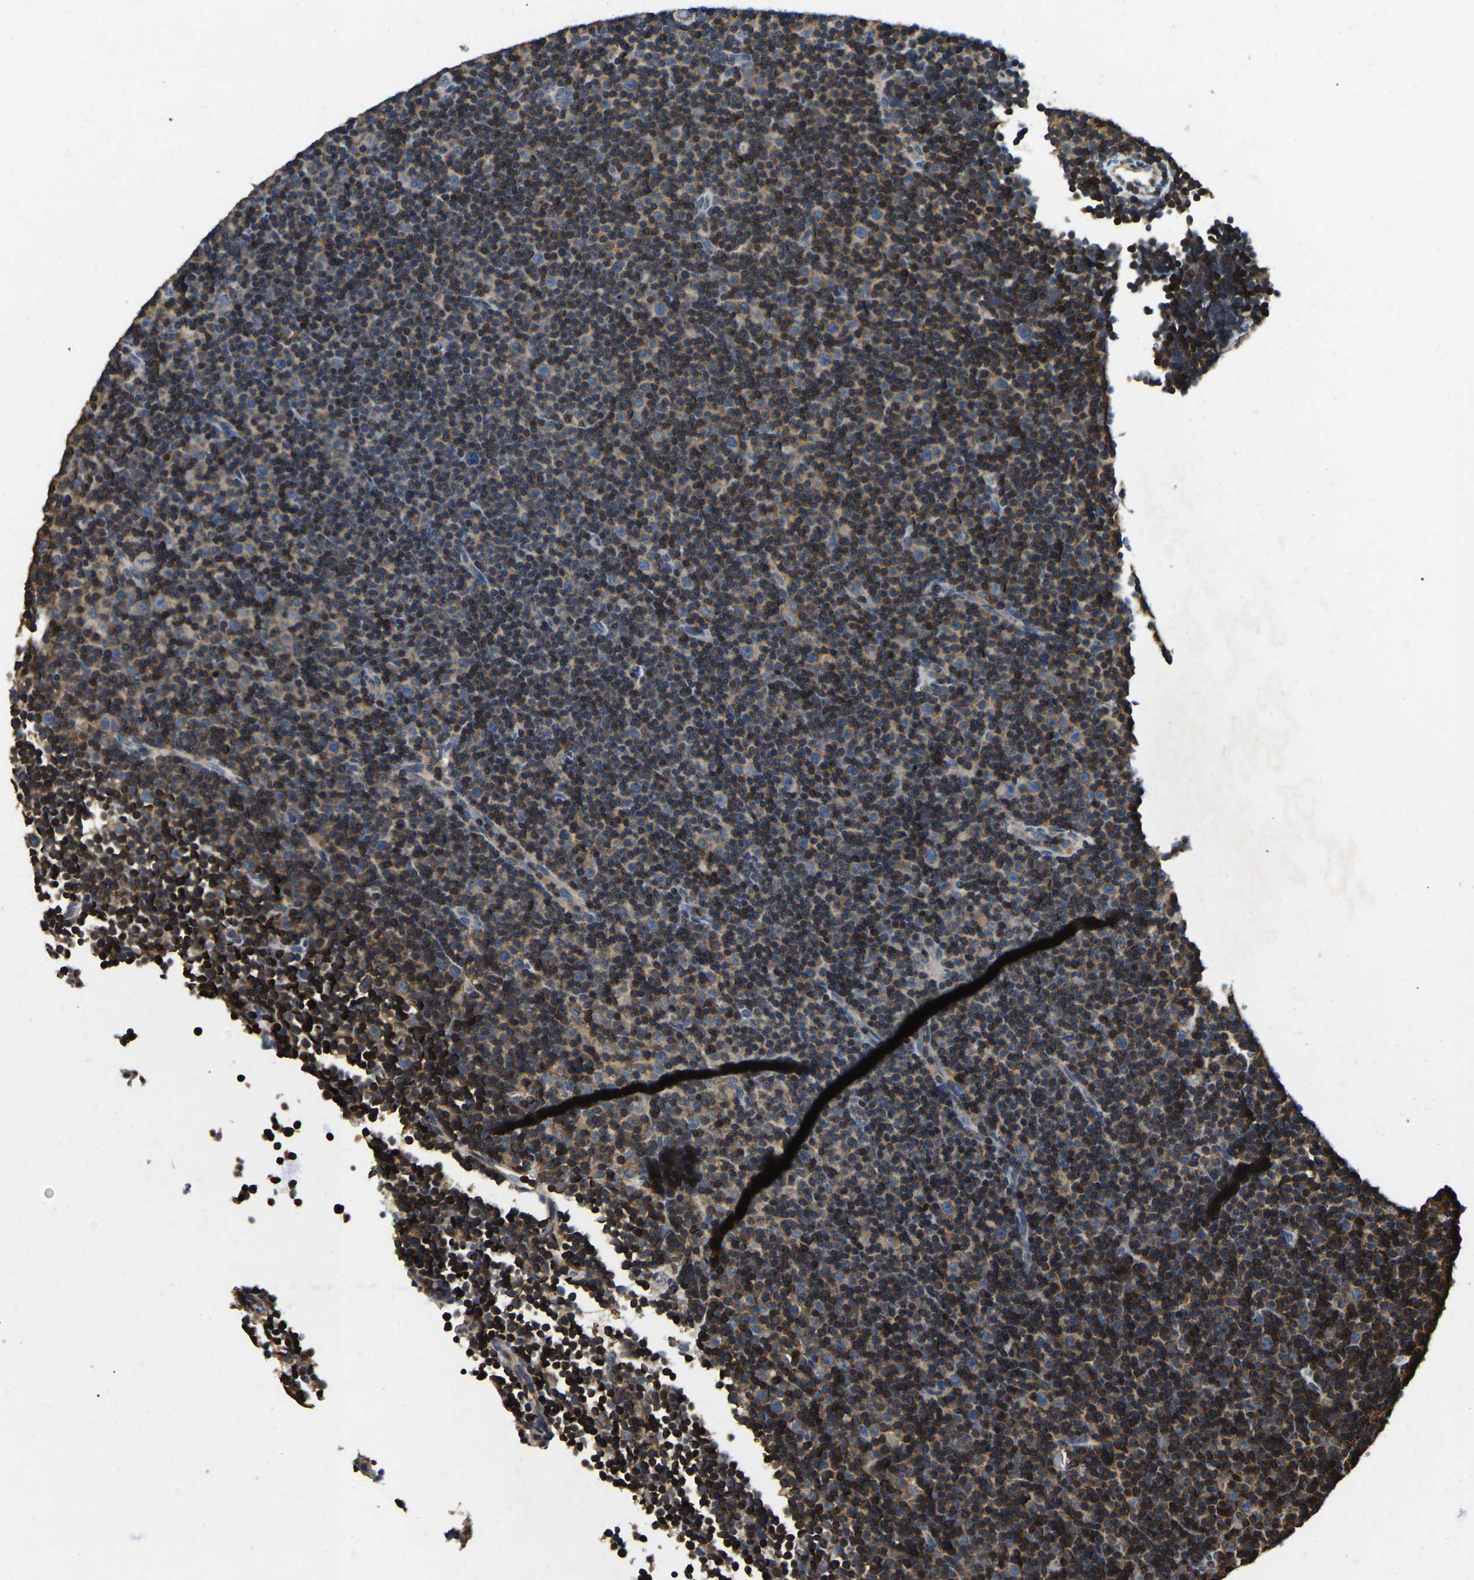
{"staining": {"intensity": "moderate", "quantity": ">75%", "location": "cytoplasmic/membranous"}, "tissue": "lymphoma", "cell_type": "Tumor cells", "image_type": "cancer", "snomed": [{"axis": "morphology", "description": "Malignant lymphoma, non-Hodgkin's type, Low grade"}, {"axis": "topography", "description": "Lymph node"}], "caption": "Moderate cytoplasmic/membranous protein staining is seen in approximately >75% of tumor cells in malignant lymphoma, non-Hodgkin's type (low-grade). Using DAB (3,3'-diaminobenzidine) (brown) and hematoxylin (blue) stains, captured at high magnification using brightfield microscopy.", "gene": "SMPD2", "patient": {"sex": "female", "age": 67}}